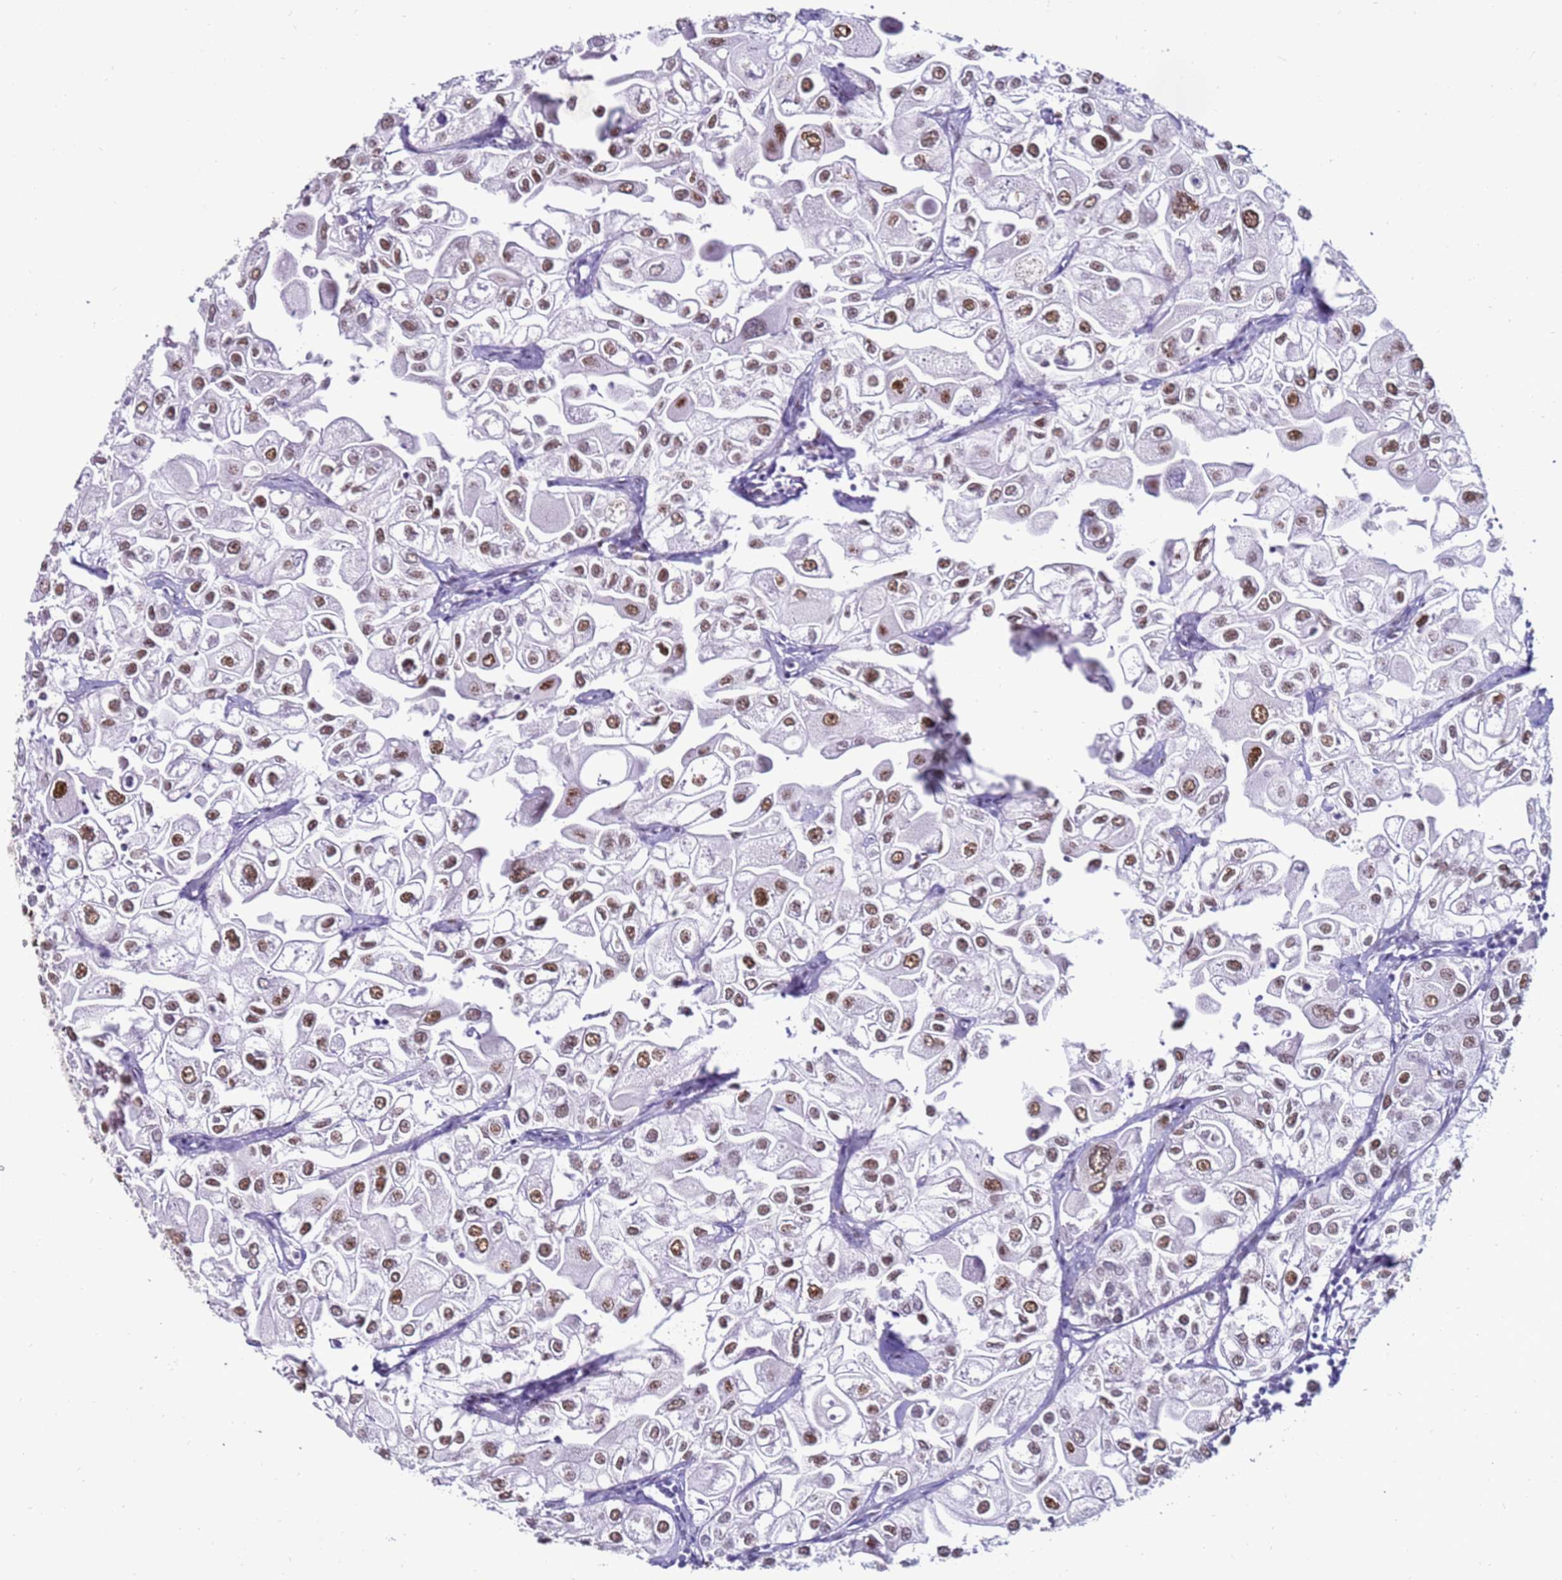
{"staining": {"intensity": "strong", "quantity": ">75%", "location": "nuclear"}, "tissue": "urothelial cancer", "cell_type": "Tumor cells", "image_type": "cancer", "snomed": [{"axis": "morphology", "description": "Urothelial carcinoma, High grade"}, {"axis": "topography", "description": "Urinary bladder"}], "caption": "Urothelial cancer stained for a protein (brown) reveals strong nuclear positive staining in about >75% of tumor cells.", "gene": "KPNA4", "patient": {"sex": "male", "age": 64}}